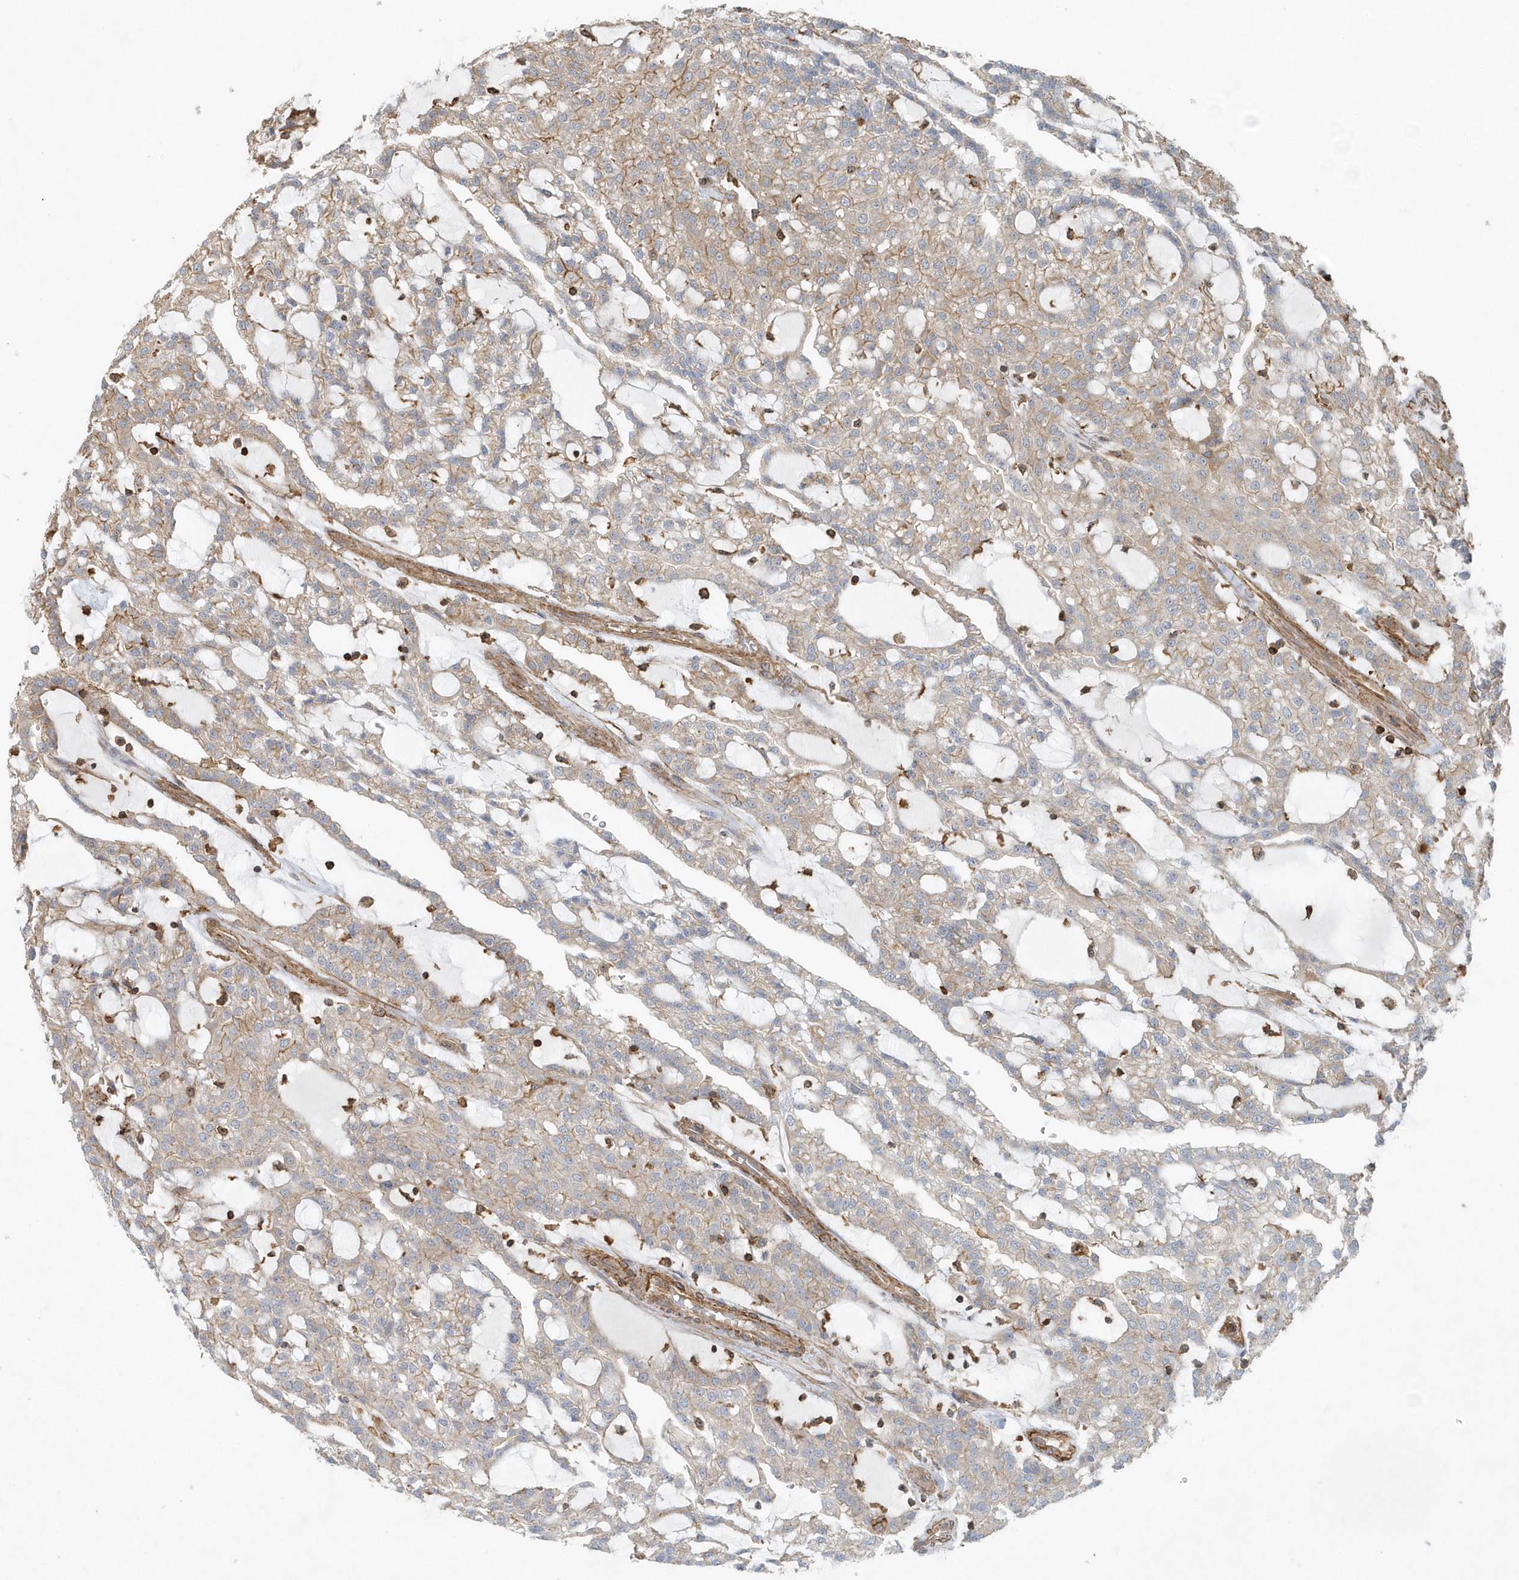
{"staining": {"intensity": "moderate", "quantity": "25%-75%", "location": "cytoplasmic/membranous"}, "tissue": "renal cancer", "cell_type": "Tumor cells", "image_type": "cancer", "snomed": [{"axis": "morphology", "description": "Adenocarcinoma, NOS"}, {"axis": "topography", "description": "Kidney"}], "caption": "DAB (3,3'-diaminobenzidine) immunohistochemical staining of renal adenocarcinoma shows moderate cytoplasmic/membranous protein expression in approximately 25%-75% of tumor cells.", "gene": "MMUT", "patient": {"sex": "male", "age": 63}}